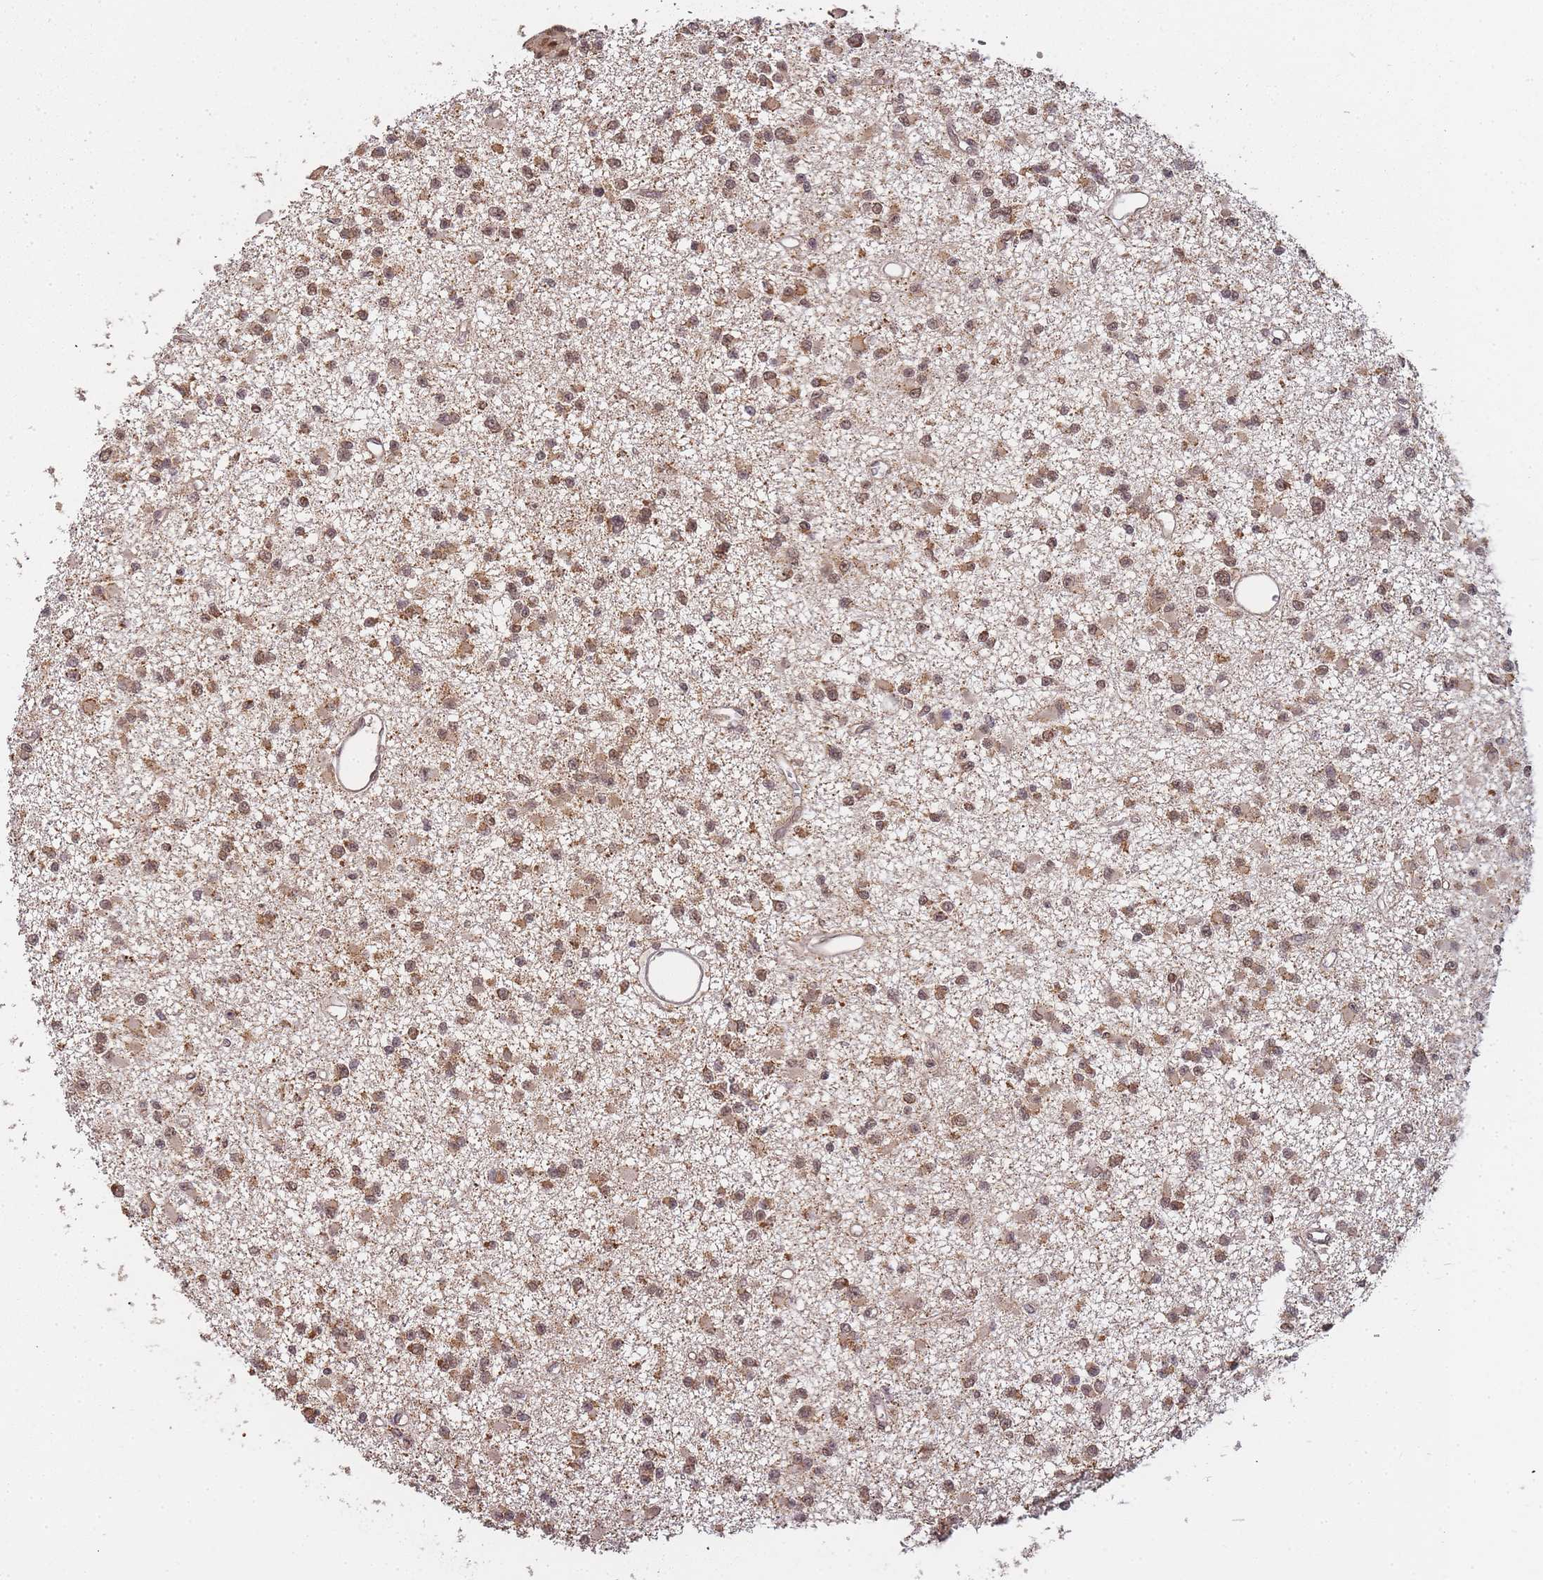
{"staining": {"intensity": "moderate", "quantity": ">75%", "location": "nuclear"}, "tissue": "glioma", "cell_type": "Tumor cells", "image_type": "cancer", "snomed": [{"axis": "morphology", "description": "Glioma, malignant, Low grade"}, {"axis": "topography", "description": "Brain"}], "caption": "Glioma stained for a protein reveals moderate nuclear positivity in tumor cells. The protein of interest is stained brown, and the nuclei are stained in blue (DAB (3,3'-diaminobenzidine) IHC with brightfield microscopy, high magnification).", "gene": "ZNF497", "patient": {"sex": "female", "age": 22}}